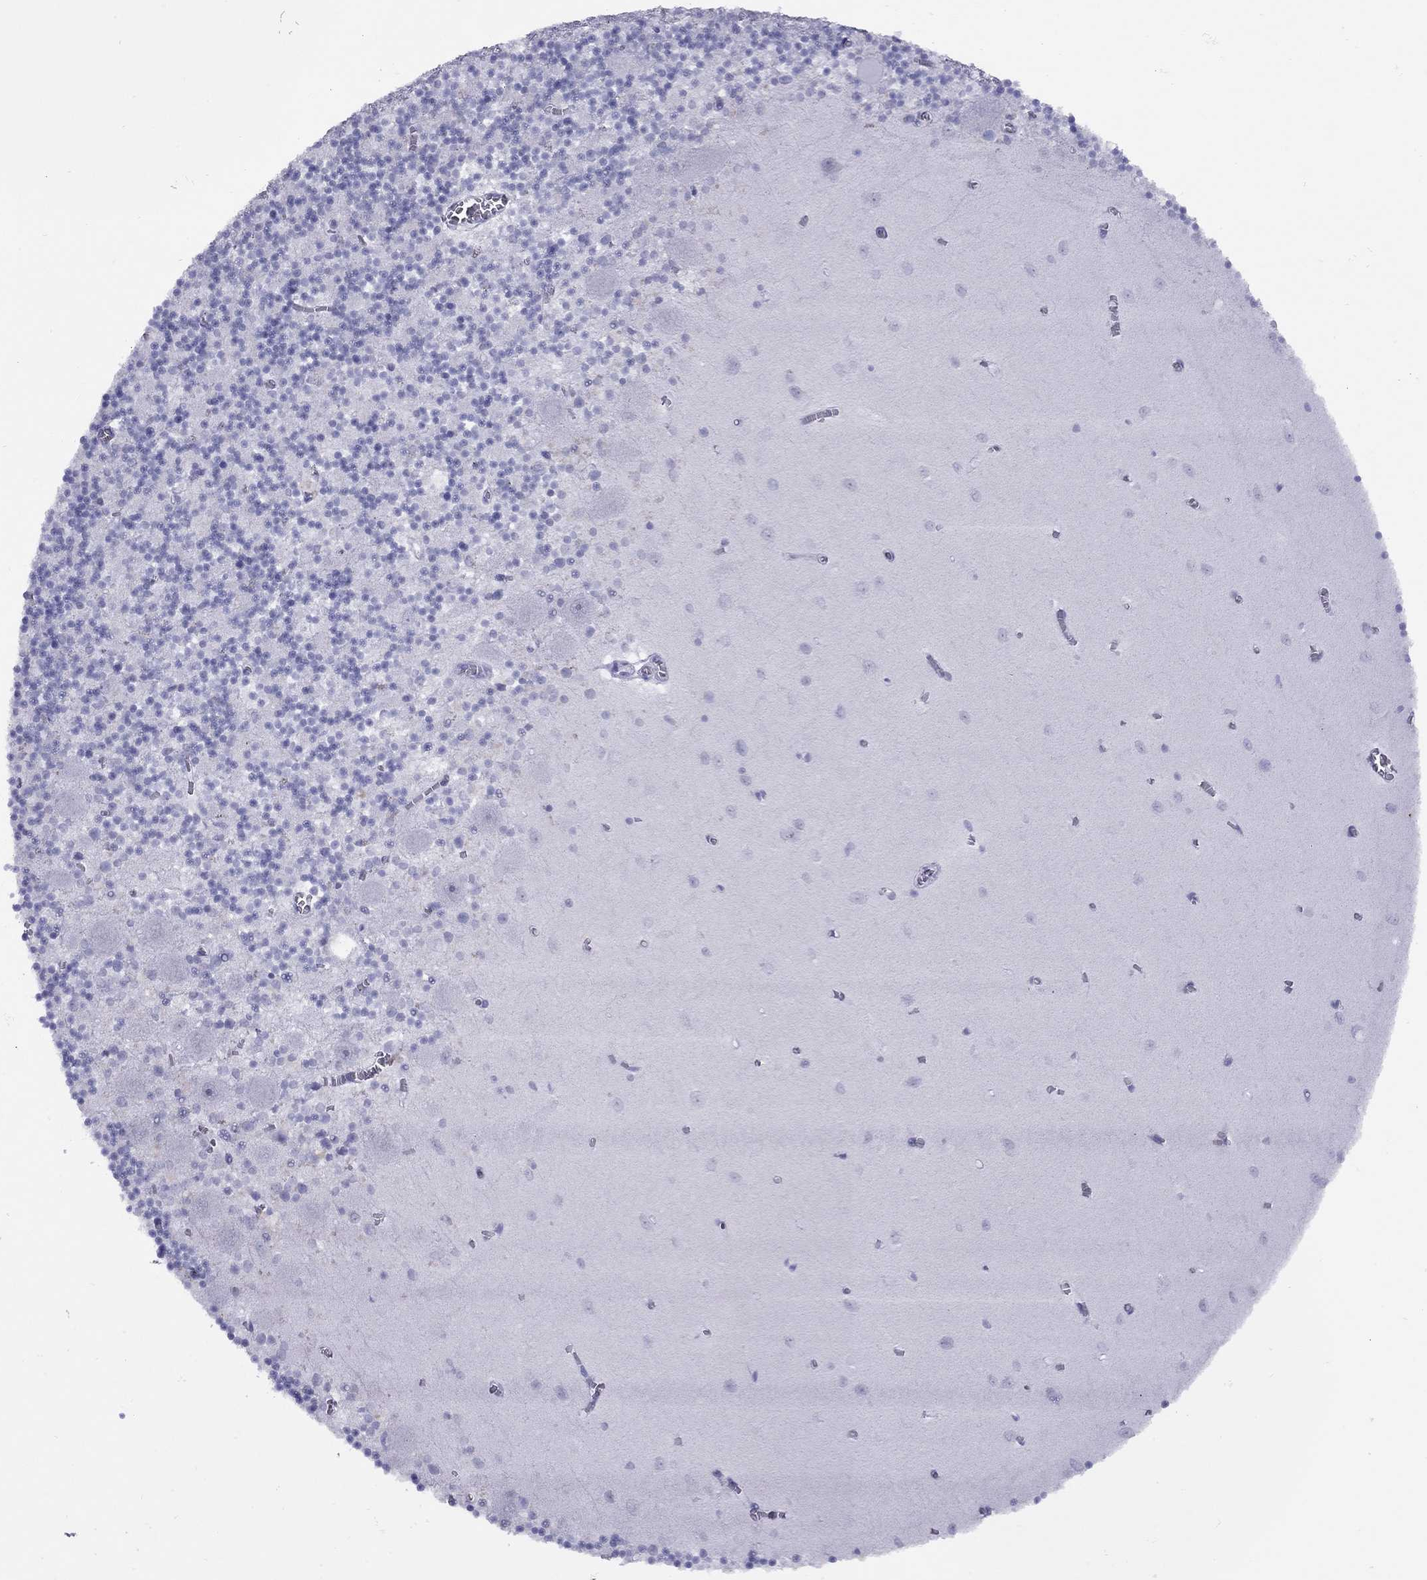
{"staining": {"intensity": "negative", "quantity": "none", "location": "none"}, "tissue": "cerebellum", "cell_type": "Cells in granular layer", "image_type": "normal", "snomed": [{"axis": "morphology", "description": "Normal tissue, NOS"}, {"axis": "topography", "description": "Cerebellum"}], "caption": "The micrograph shows no significant expression in cells in granular layer of cerebellum.", "gene": "LYAR", "patient": {"sex": "female", "age": 64}}